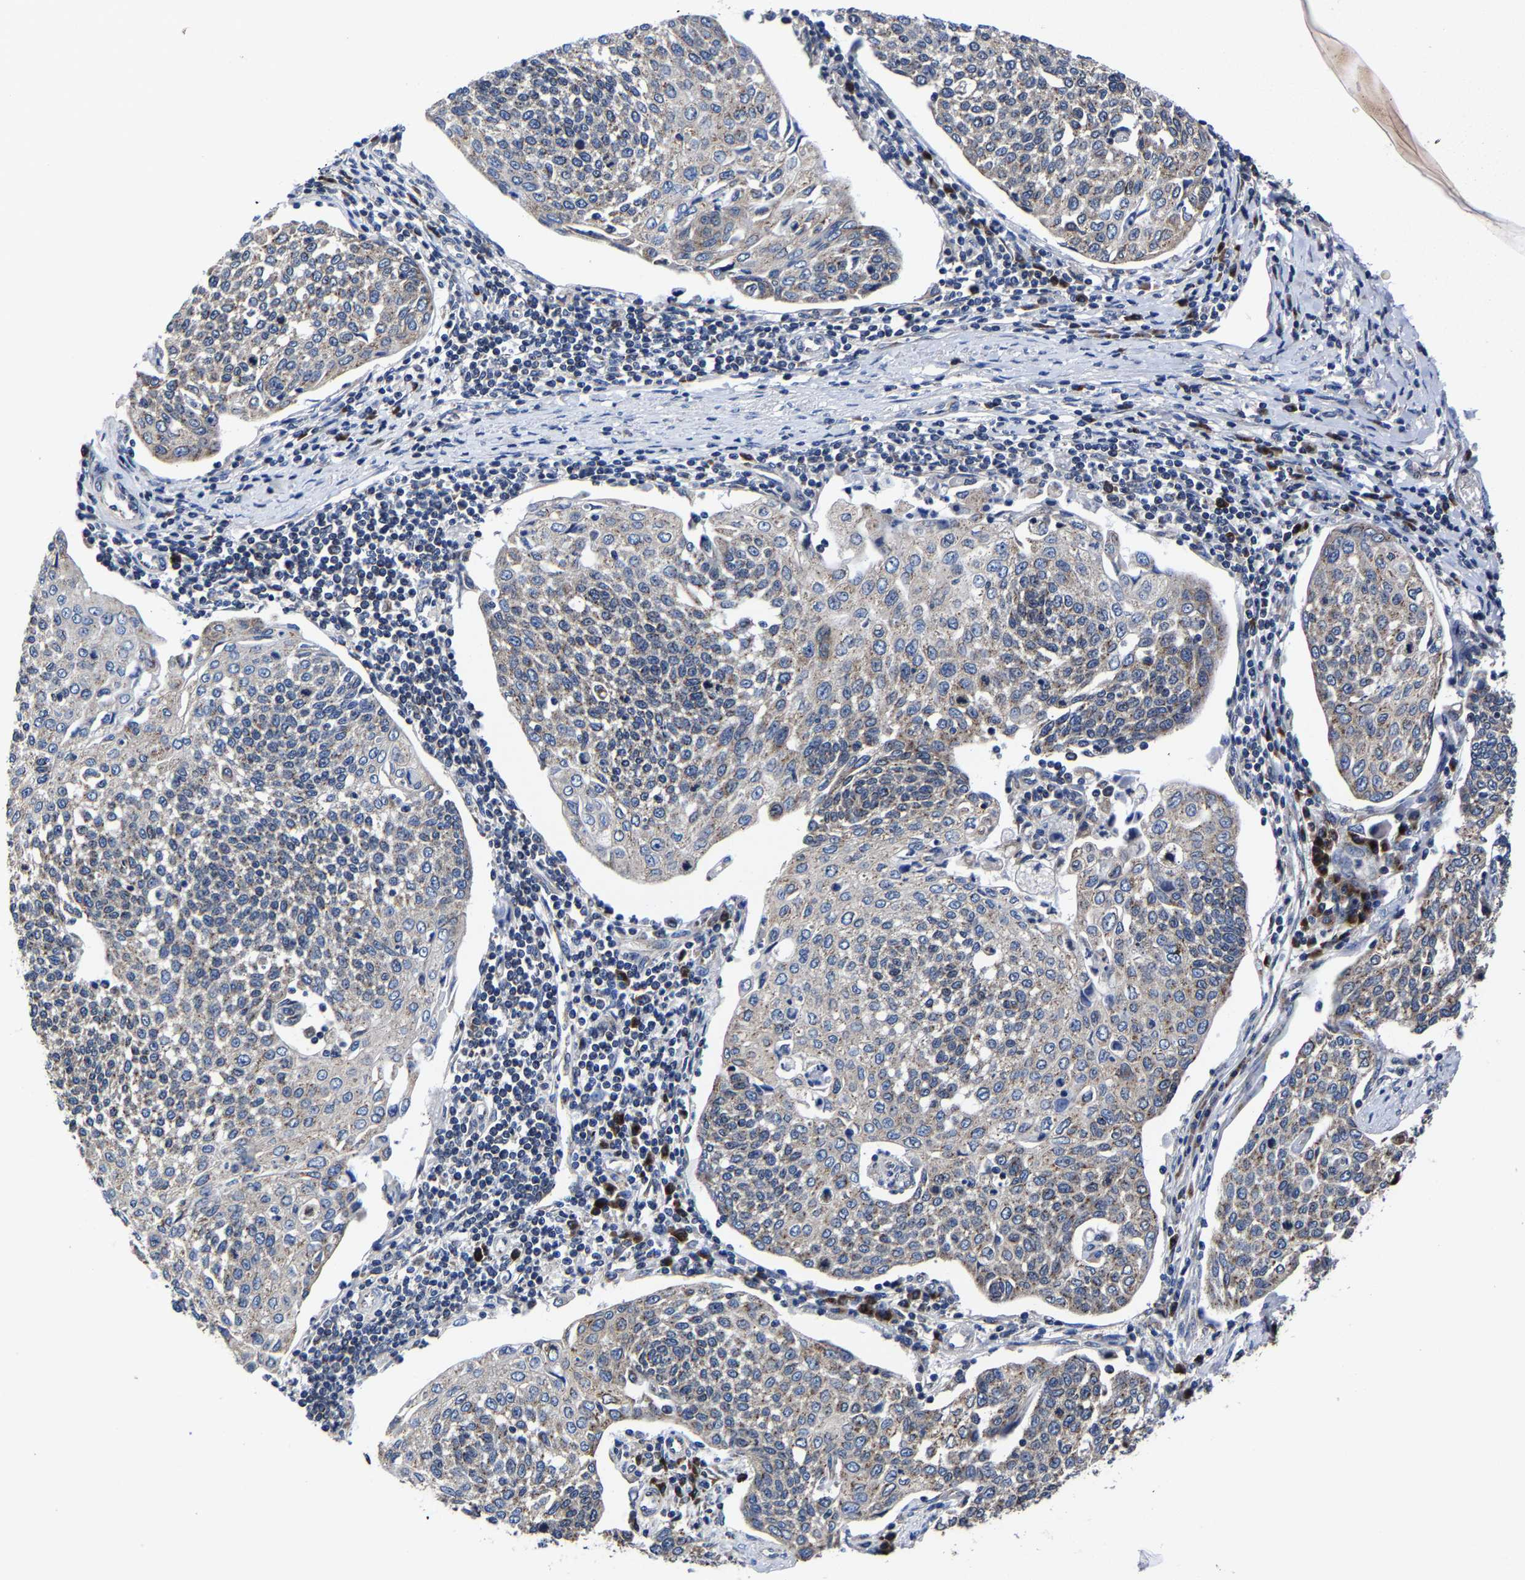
{"staining": {"intensity": "weak", "quantity": "<25%", "location": "cytoplasmic/membranous"}, "tissue": "cervical cancer", "cell_type": "Tumor cells", "image_type": "cancer", "snomed": [{"axis": "morphology", "description": "Squamous cell carcinoma, NOS"}, {"axis": "topography", "description": "Cervix"}], "caption": "Tumor cells are negative for brown protein staining in cervical squamous cell carcinoma.", "gene": "EBAG9", "patient": {"sex": "female", "age": 34}}